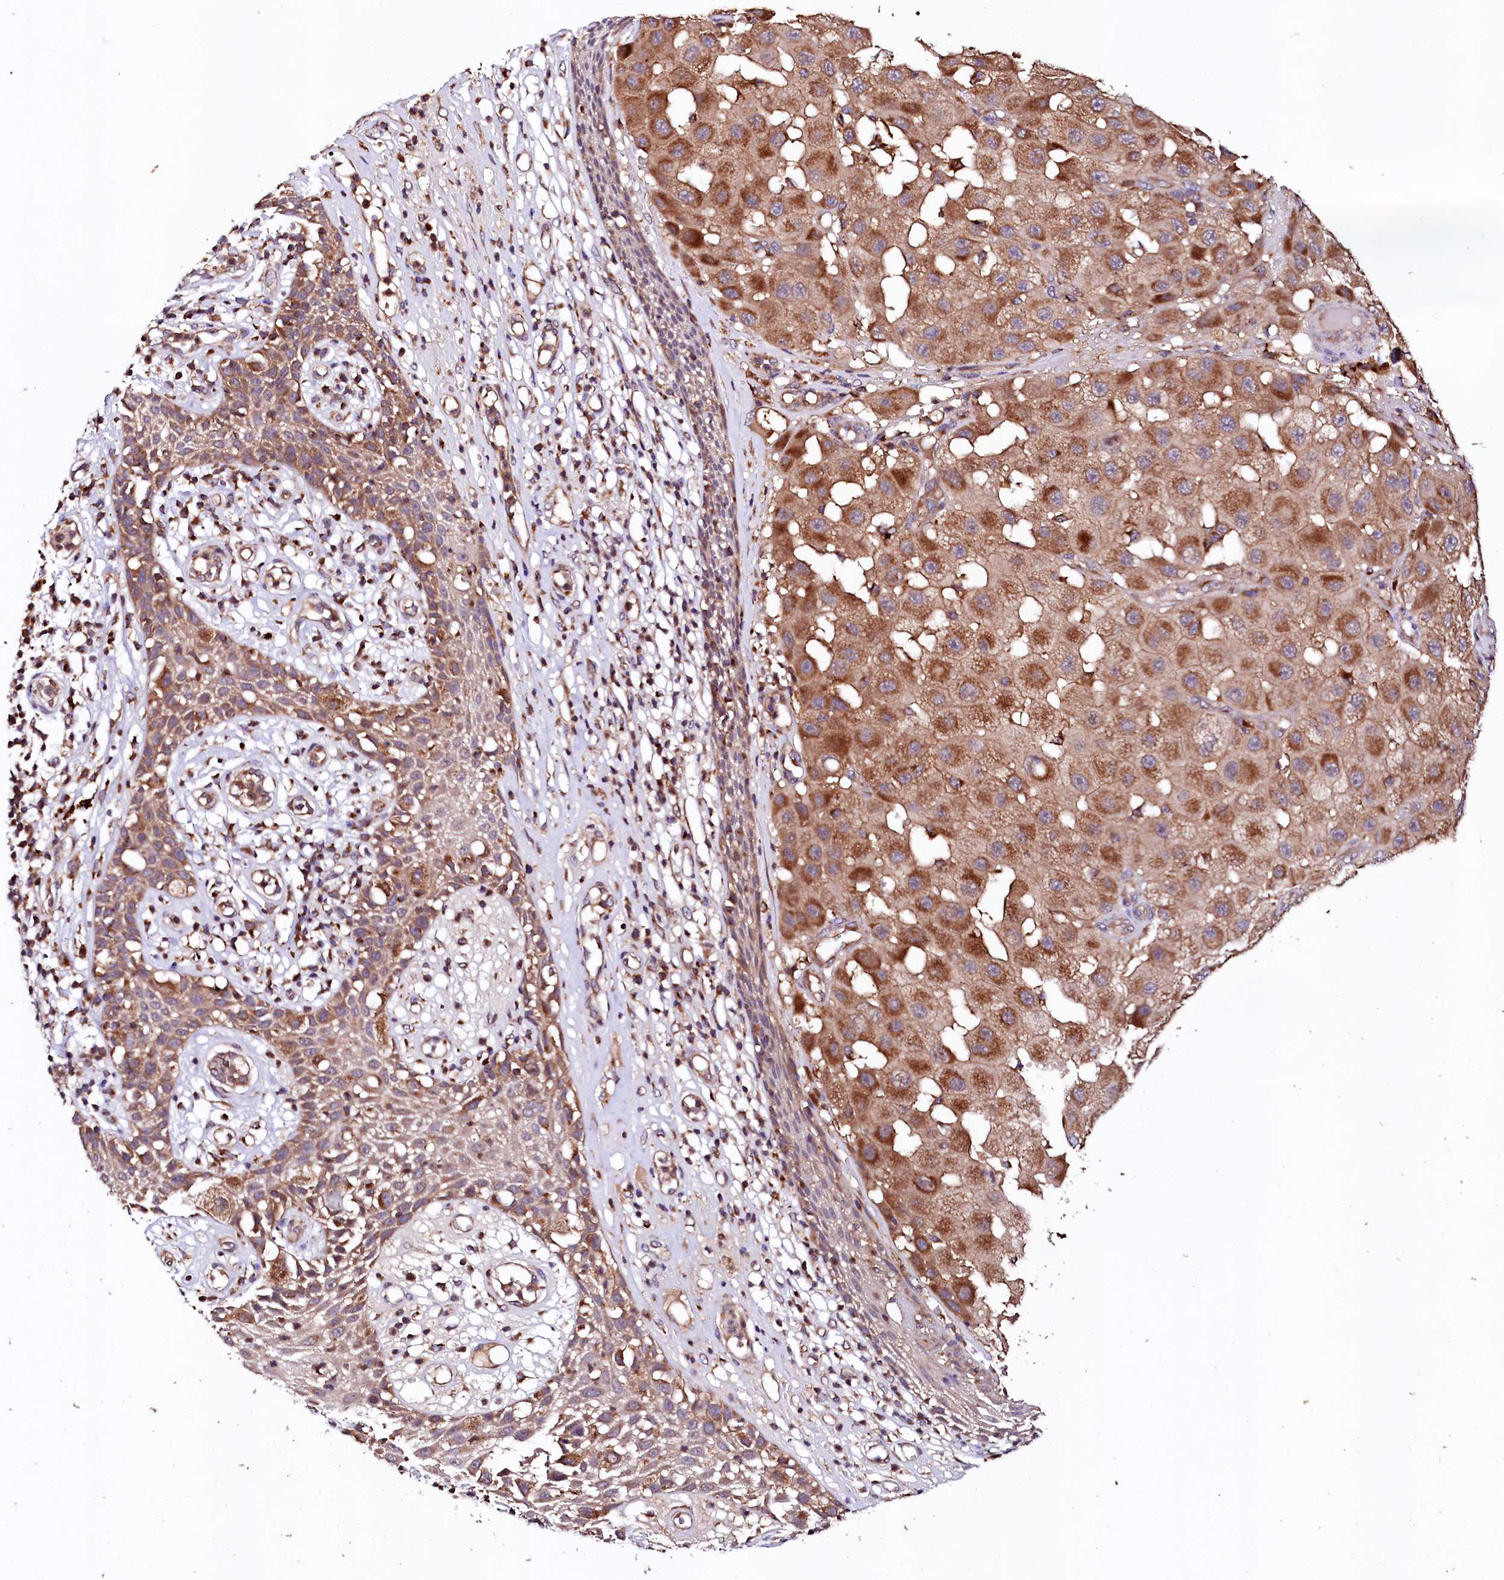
{"staining": {"intensity": "moderate", "quantity": ">75%", "location": "cytoplasmic/membranous"}, "tissue": "melanoma", "cell_type": "Tumor cells", "image_type": "cancer", "snomed": [{"axis": "morphology", "description": "Malignant melanoma, NOS"}, {"axis": "topography", "description": "Skin"}], "caption": "Human malignant melanoma stained with a protein marker reveals moderate staining in tumor cells.", "gene": "ST3GAL1", "patient": {"sex": "female", "age": 81}}